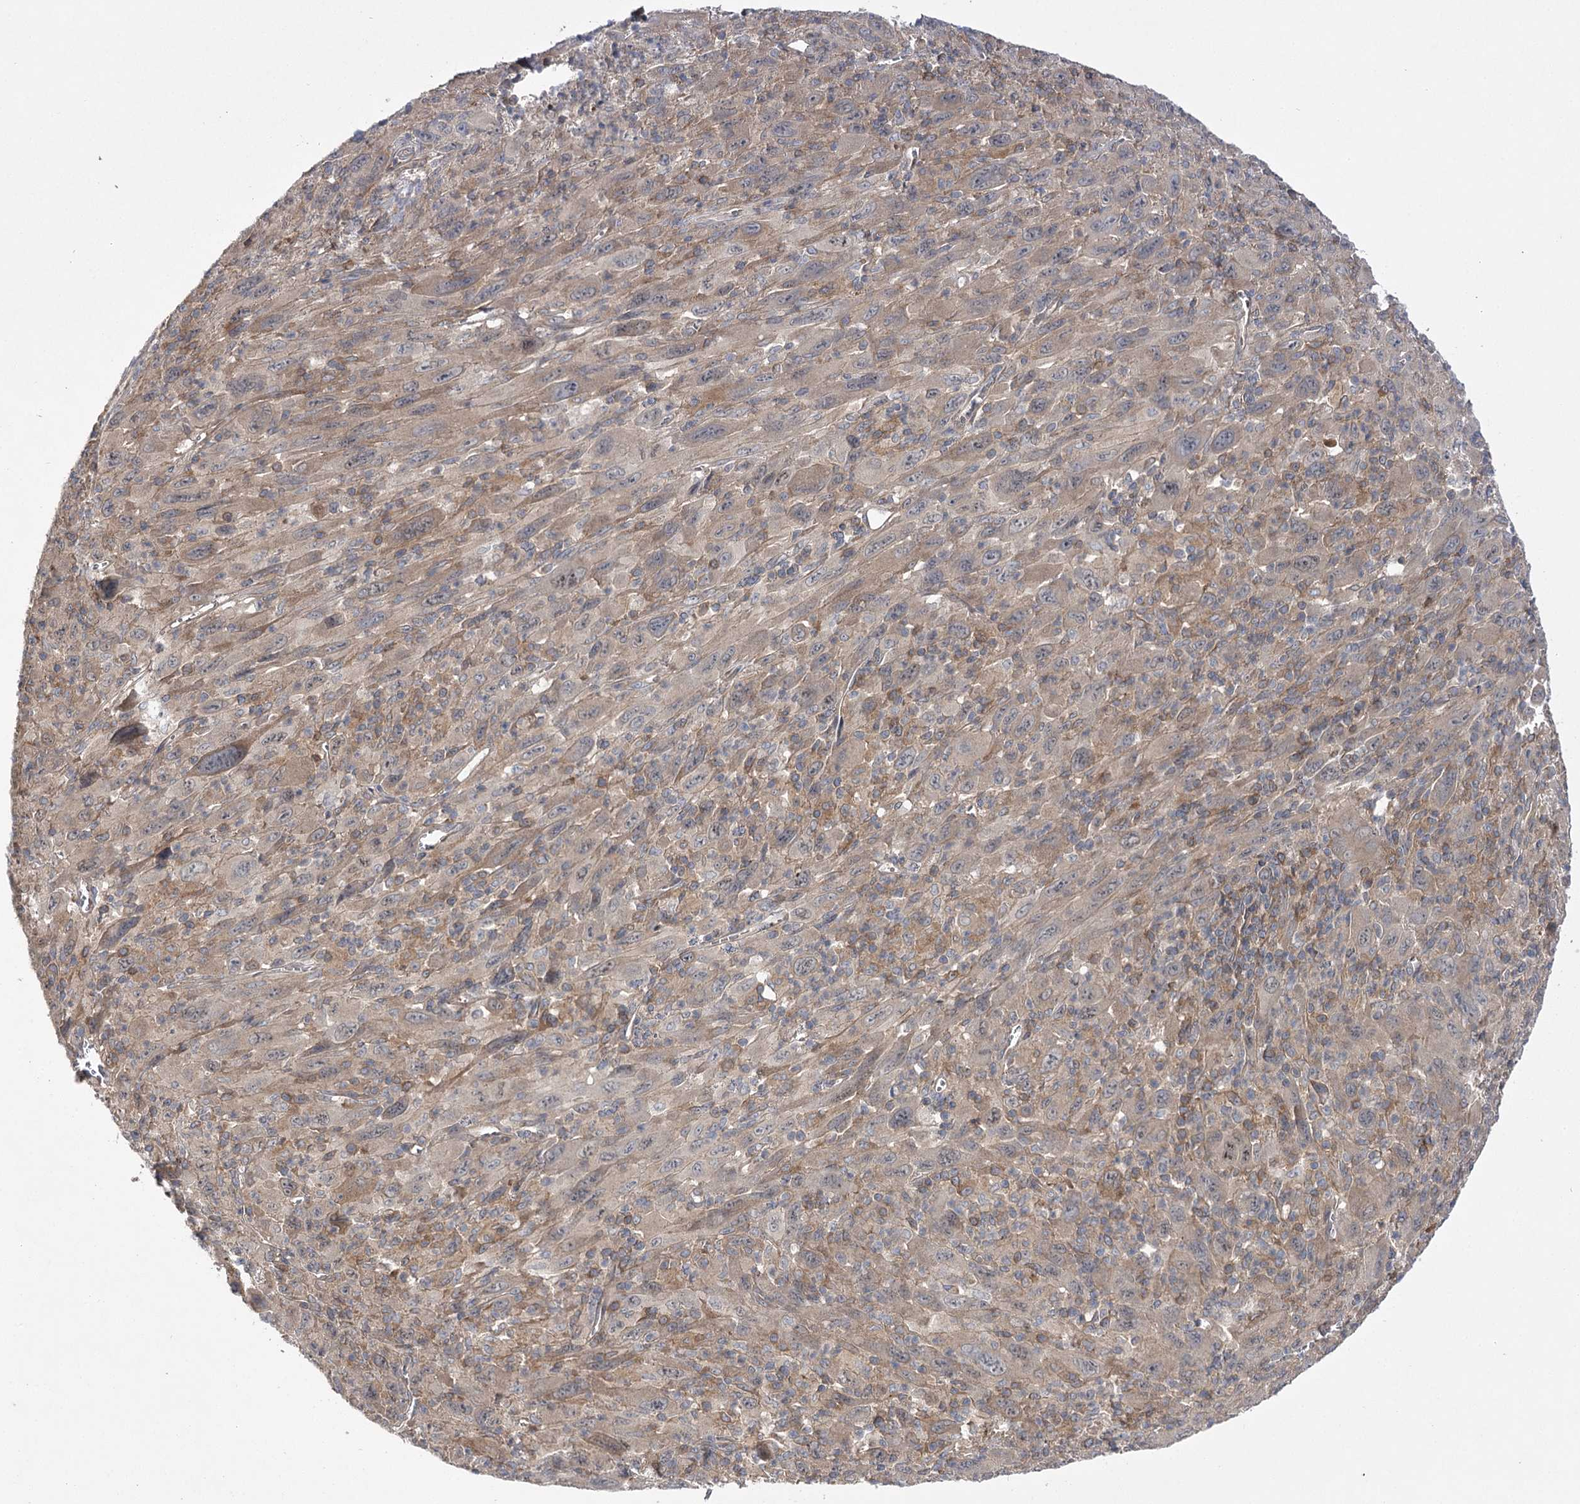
{"staining": {"intensity": "weak", "quantity": "25%-75%", "location": "cytoplasmic/membranous"}, "tissue": "melanoma", "cell_type": "Tumor cells", "image_type": "cancer", "snomed": [{"axis": "morphology", "description": "Malignant melanoma, Metastatic site"}, {"axis": "topography", "description": "Skin"}], "caption": "Protein analysis of malignant melanoma (metastatic site) tissue exhibits weak cytoplasmic/membranous staining in approximately 25%-75% of tumor cells. The staining was performed using DAB (3,3'-diaminobenzidine), with brown indicating positive protein expression. Nuclei are stained blue with hematoxylin.", "gene": "BCR", "patient": {"sex": "female", "age": 56}}